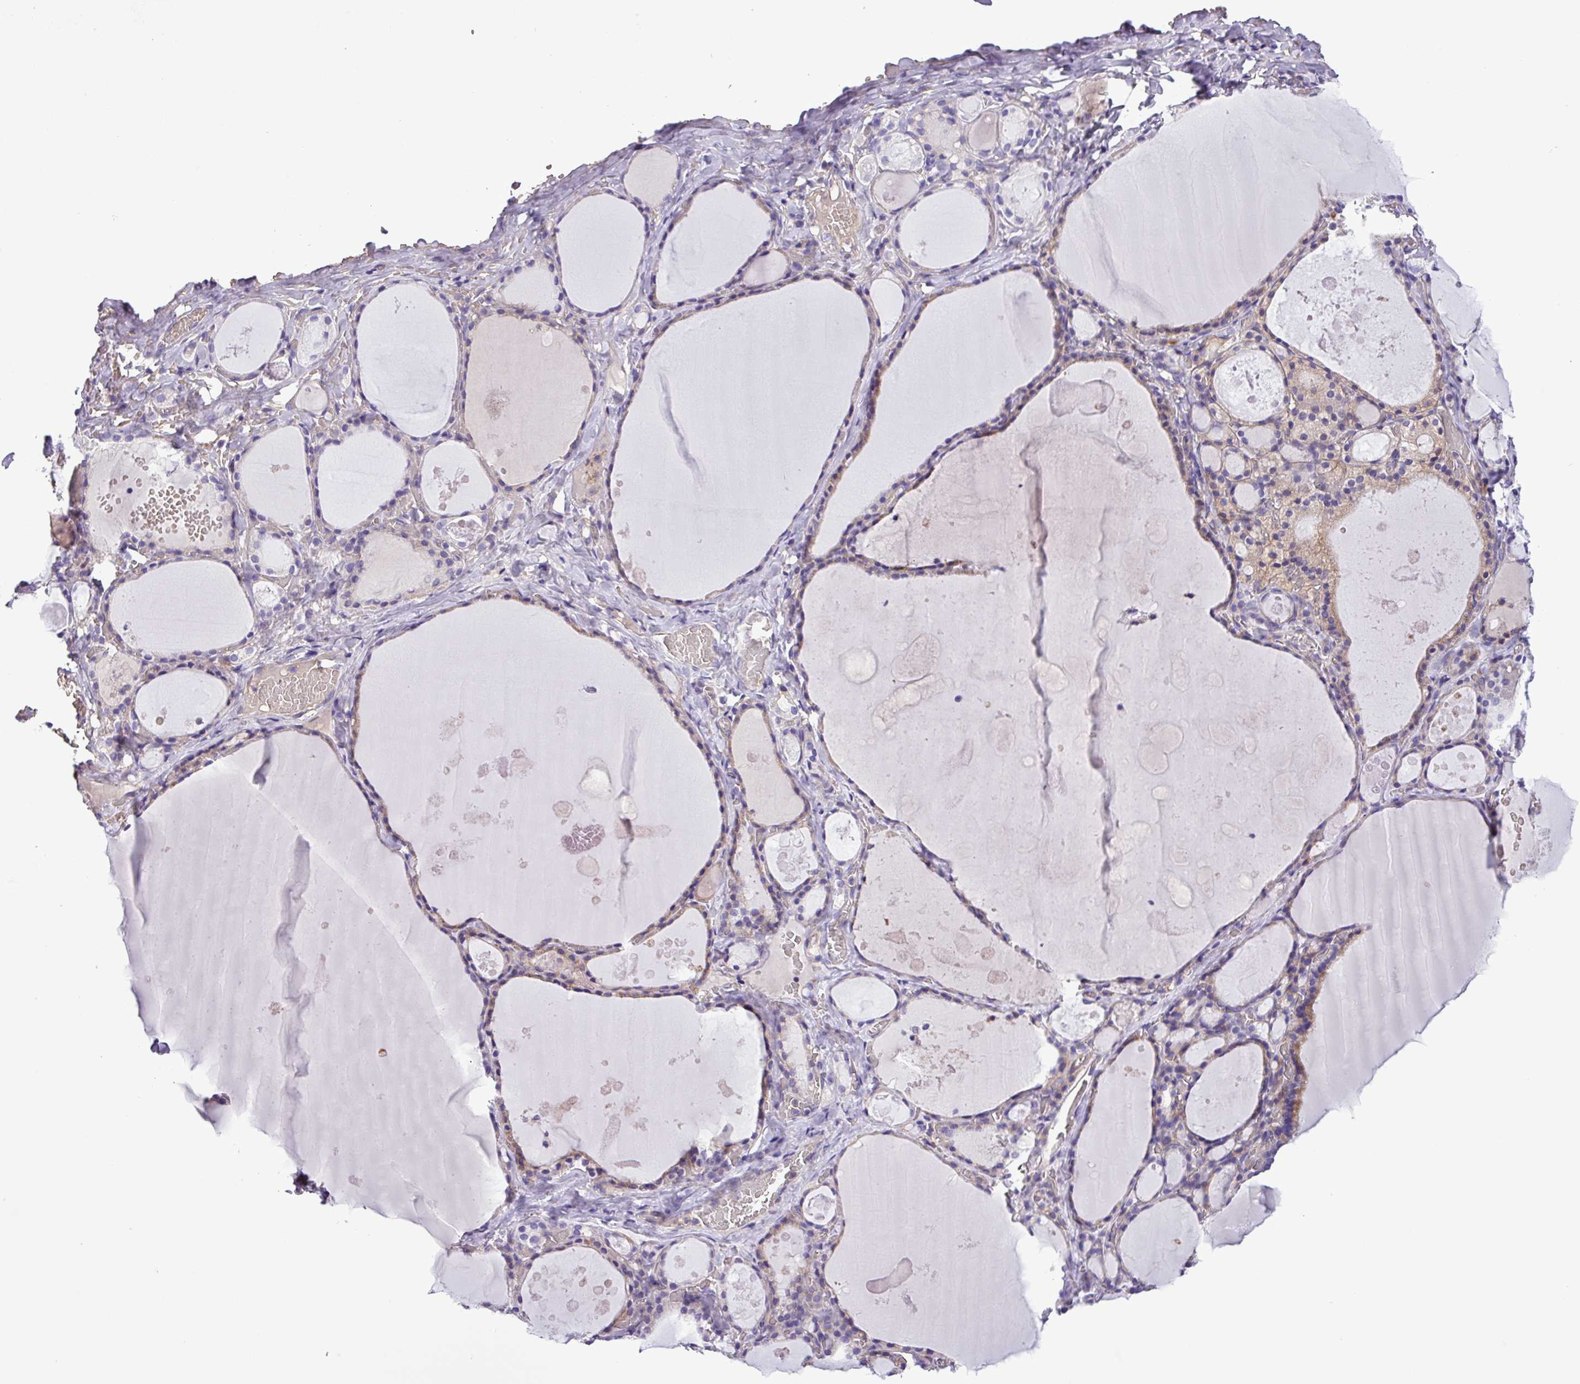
{"staining": {"intensity": "weak", "quantity": "25%-75%", "location": "cytoplasmic/membranous"}, "tissue": "thyroid gland", "cell_type": "Glandular cells", "image_type": "normal", "snomed": [{"axis": "morphology", "description": "Normal tissue, NOS"}, {"axis": "topography", "description": "Thyroid gland"}], "caption": "Immunohistochemistry staining of normal thyroid gland, which reveals low levels of weak cytoplasmic/membranous staining in approximately 25%-75% of glandular cells indicating weak cytoplasmic/membranous protein staining. The staining was performed using DAB (brown) for protein detection and nuclei were counterstained in hematoxylin (blue).", "gene": "C11orf91", "patient": {"sex": "male", "age": 56}}